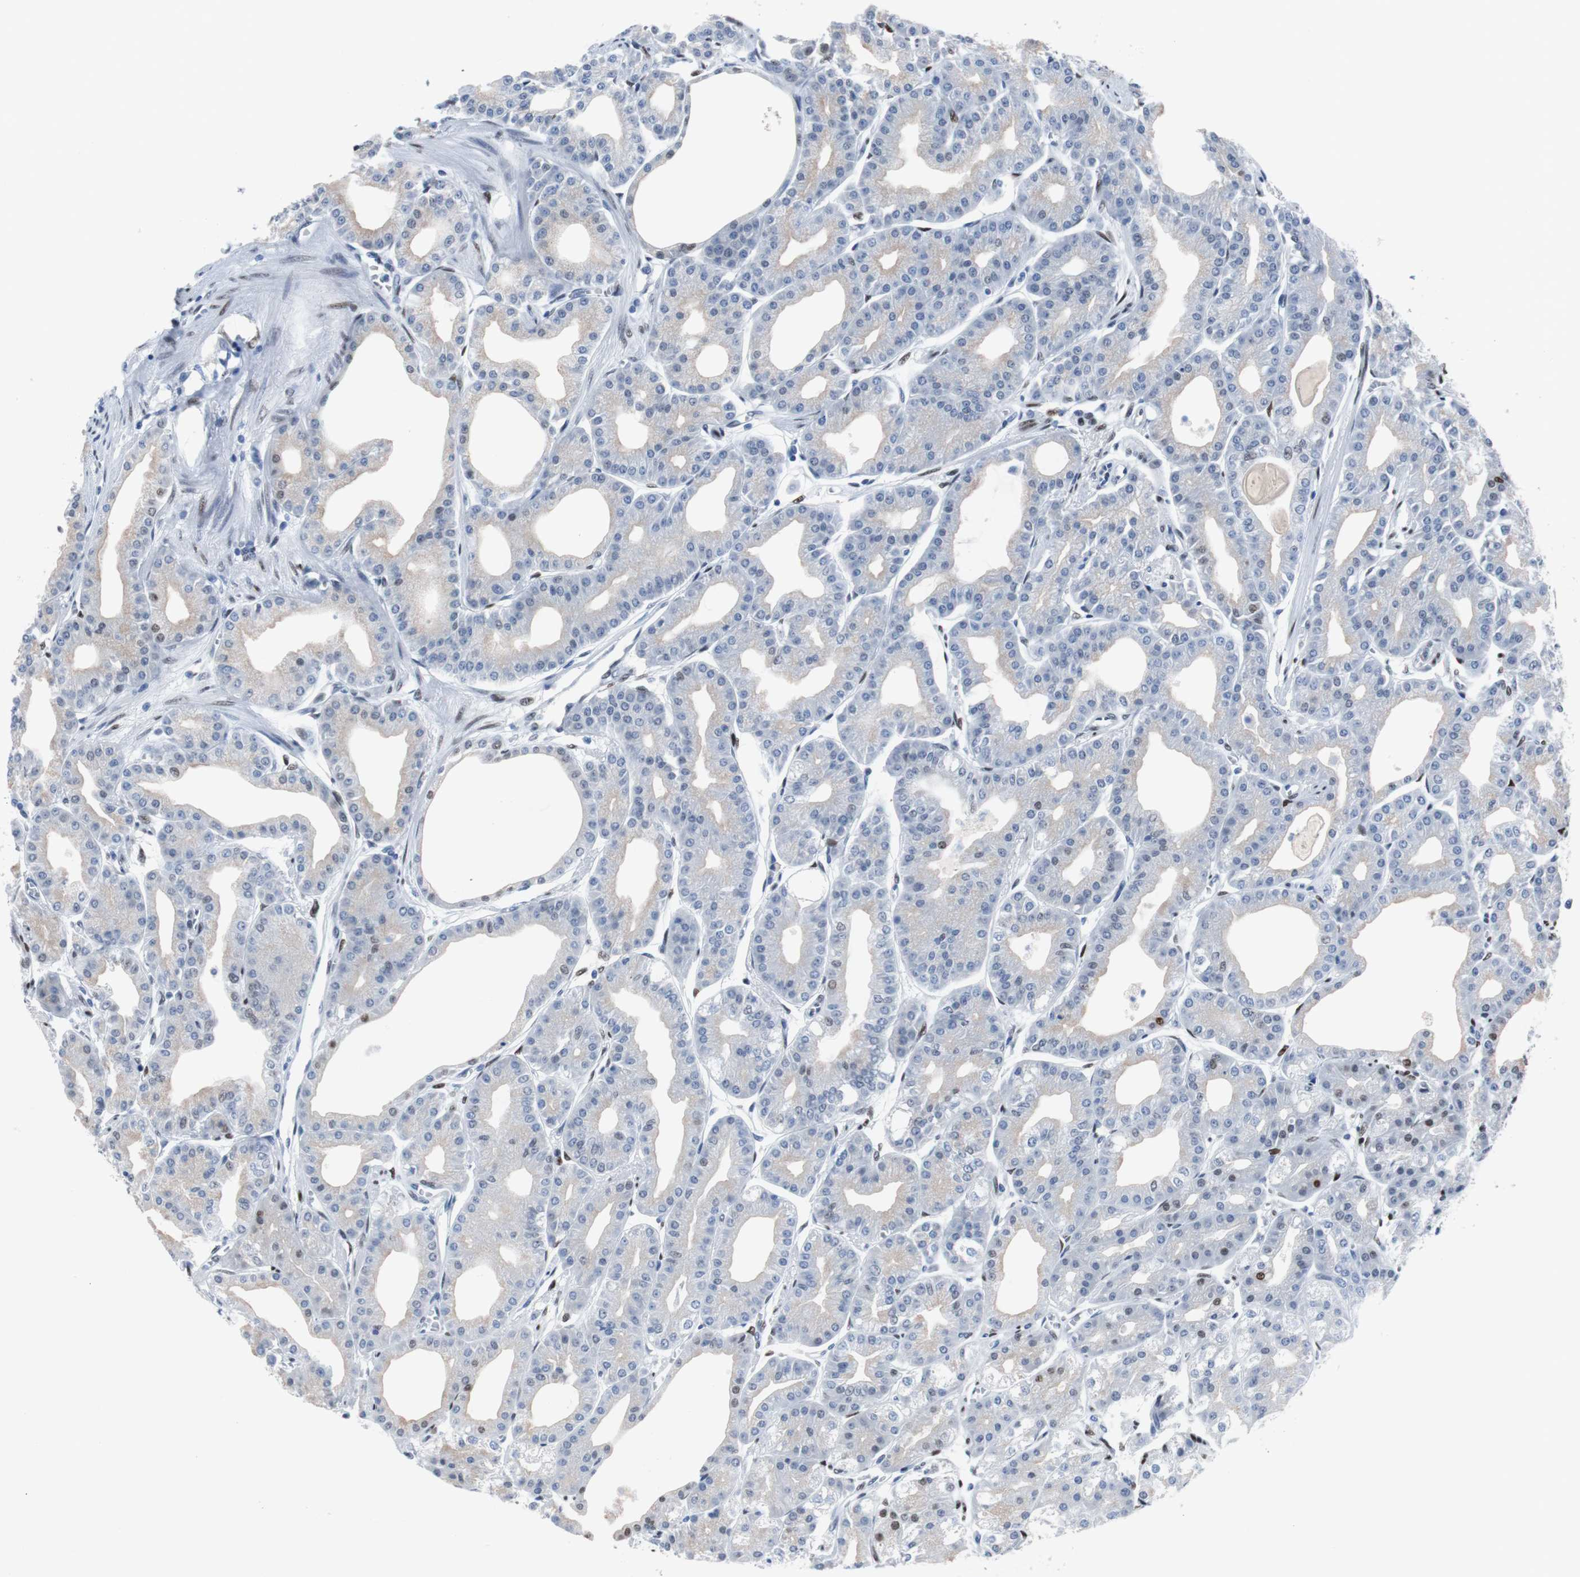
{"staining": {"intensity": "moderate", "quantity": "25%-75%", "location": "nuclear"}, "tissue": "stomach", "cell_type": "Glandular cells", "image_type": "normal", "snomed": [{"axis": "morphology", "description": "Normal tissue, NOS"}, {"axis": "topography", "description": "Stomach, lower"}], "caption": "Glandular cells demonstrate moderate nuclear staining in about 25%-75% of cells in normal stomach. The staining was performed using DAB (3,3'-diaminobenzidine) to visualize the protein expression in brown, while the nuclei were stained in blue with hematoxylin (Magnification: 20x).", "gene": "JUN", "patient": {"sex": "male", "age": 71}}